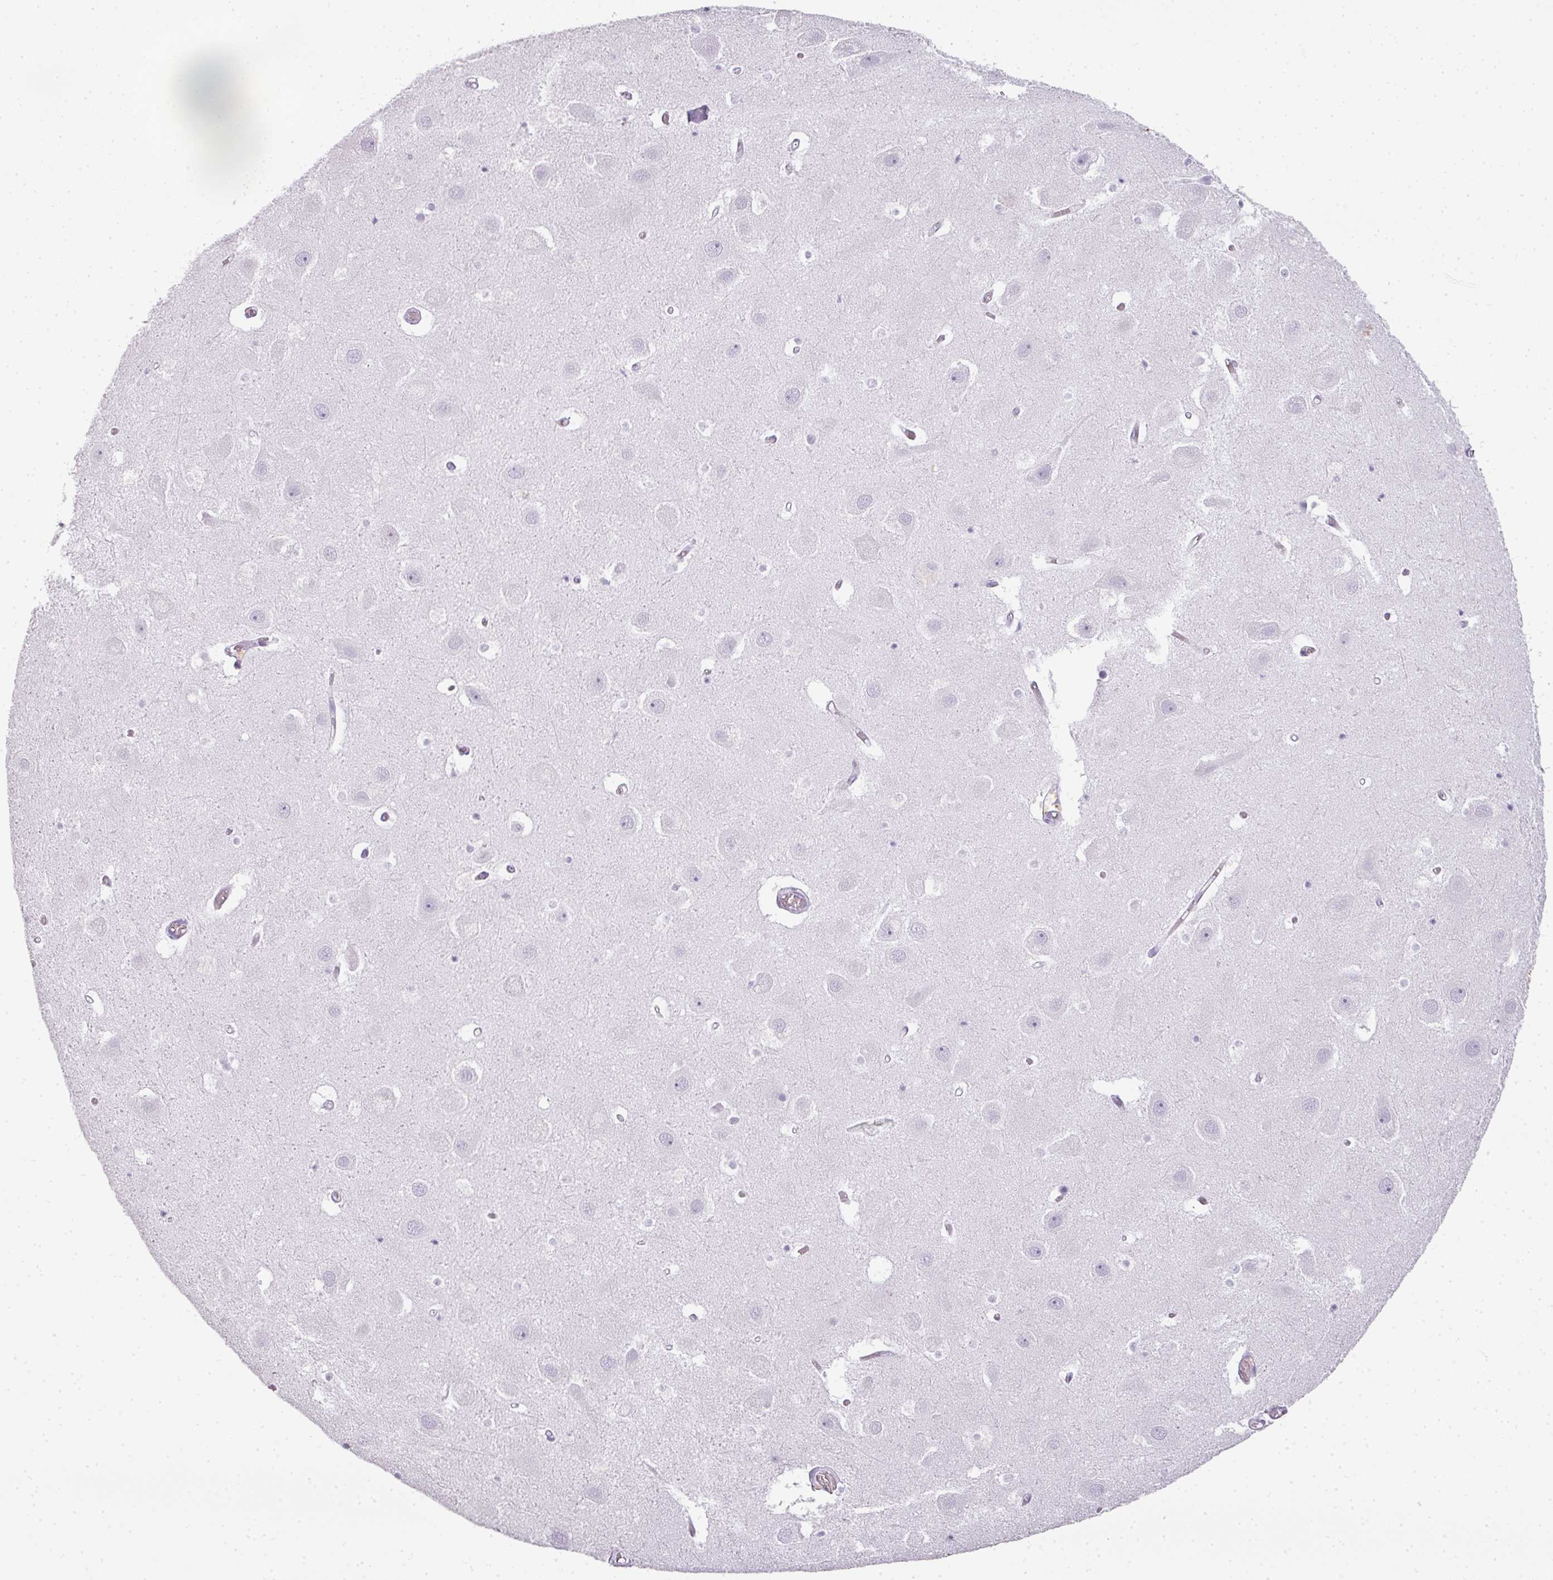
{"staining": {"intensity": "negative", "quantity": "none", "location": "none"}, "tissue": "hippocampus", "cell_type": "Glial cells", "image_type": "normal", "snomed": [{"axis": "morphology", "description": "Normal tissue, NOS"}, {"axis": "topography", "description": "Hippocampus"}], "caption": "Protein analysis of unremarkable hippocampus exhibits no significant positivity in glial cells.", "gene": "RBMY1A1", "patient": {"sex": "female", "age": 52}}